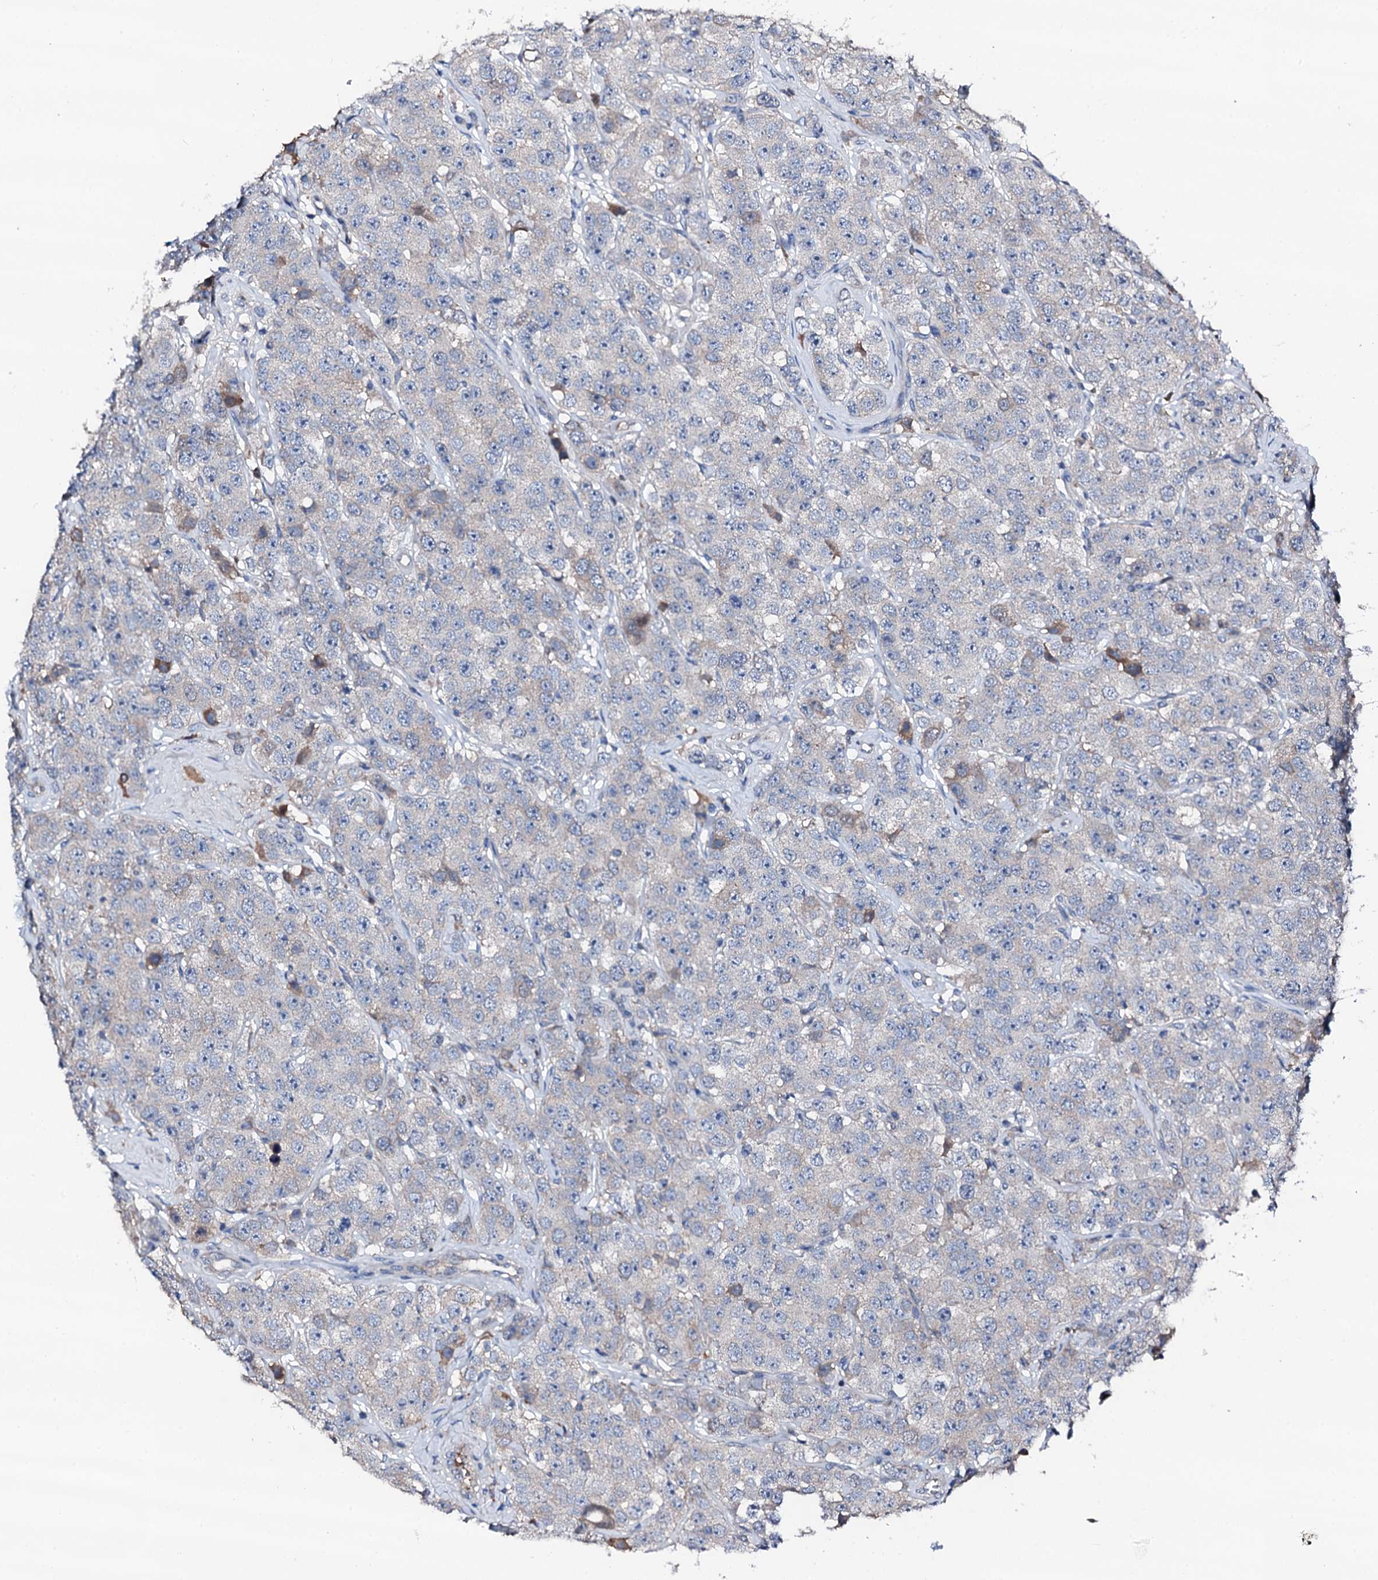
{"staining": {"intensity": "negative", "quantity": "none", "location": "none"}, "tissue": "testis cancer", "cell_type": "Tumor cells", "image_type": "cancer", "snomed": [{"axis": "morphology", "description": "Seminoma, NOS"}, {"axis": "topography", "description": "Testis"}], "caption": "This is an immunohistochemistry photomicrograph of human seminoma (testis). There is no positivity in tumor cells.", "gene": "TRAFD1", "patient": {"sex": "male", "age": 28}}